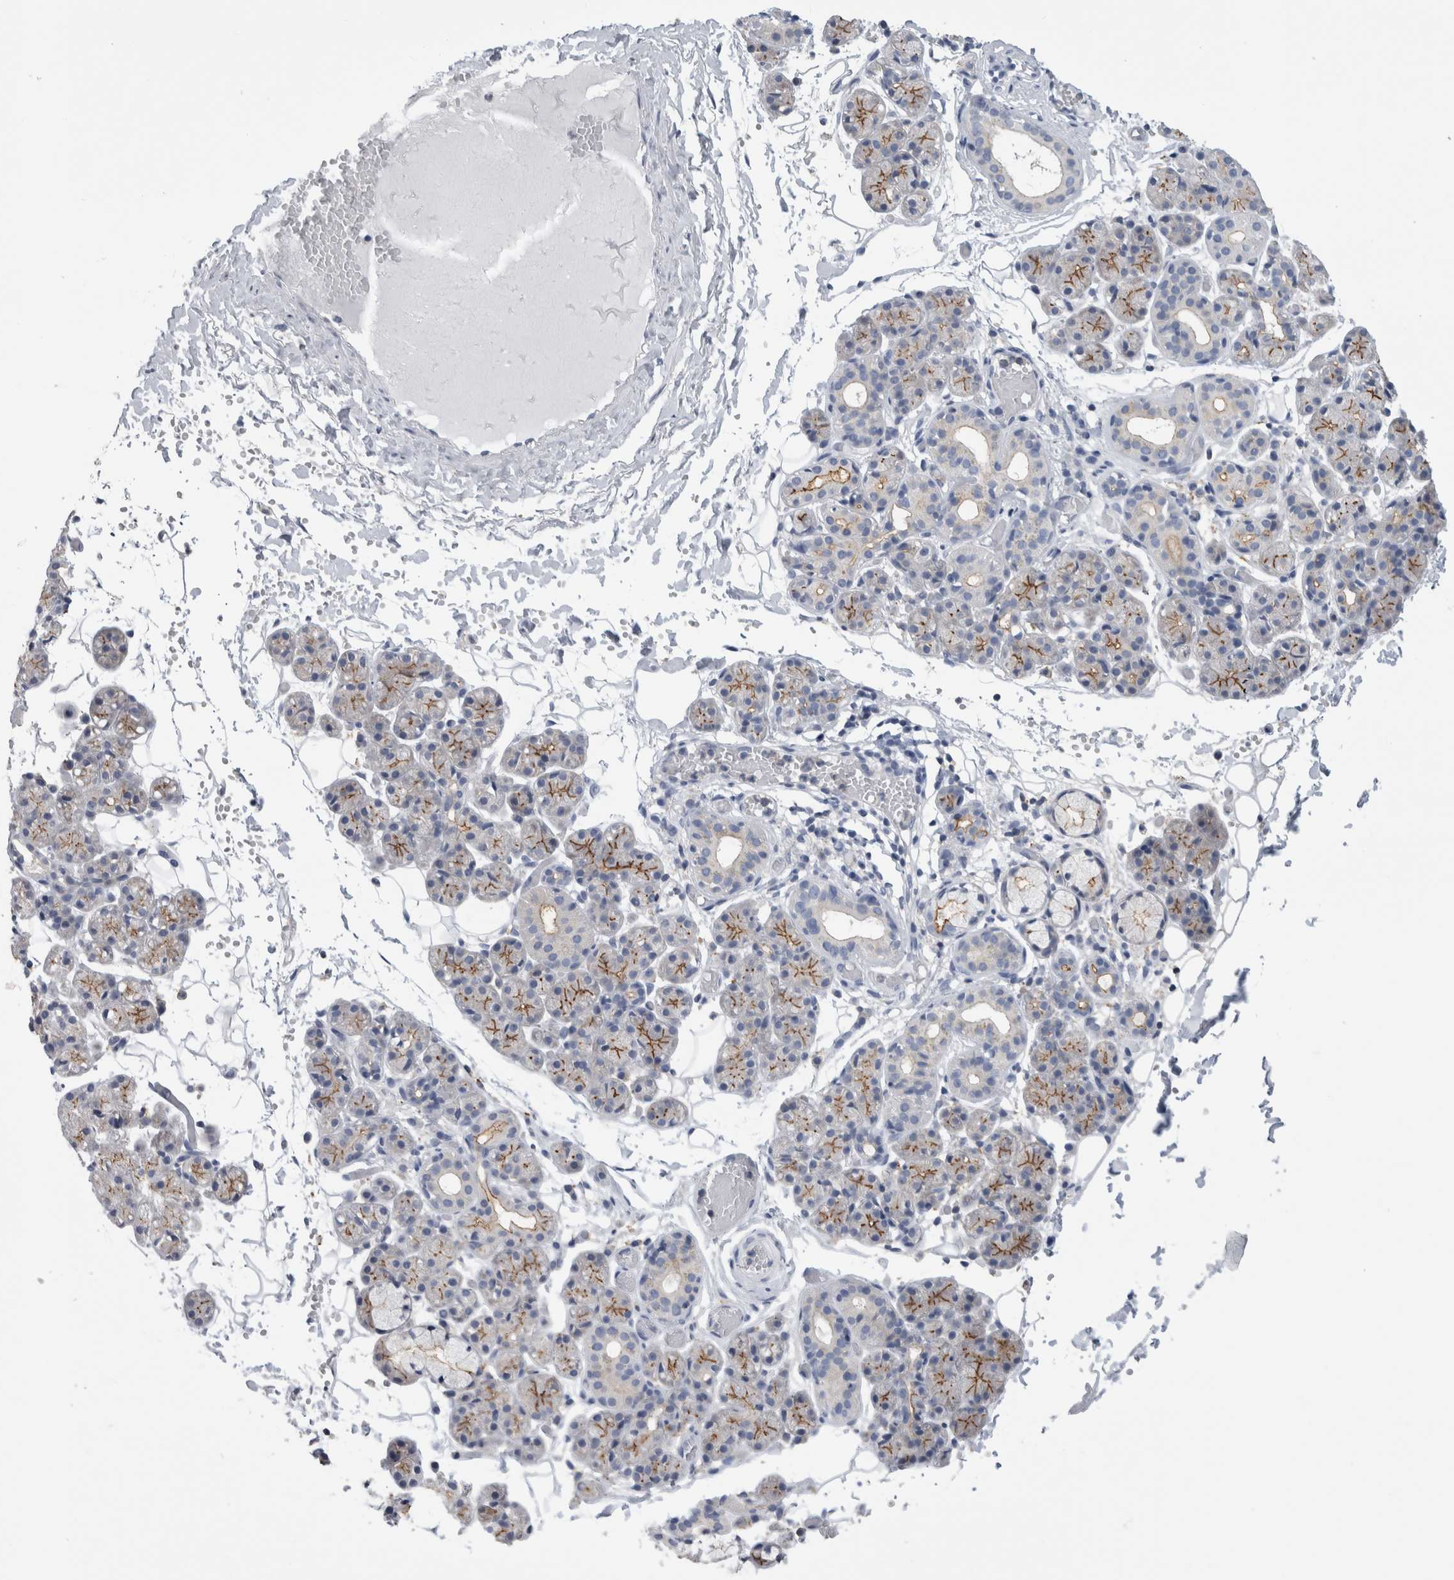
{"staining": {"intensity": "moderate", "quantity": "<25%", "location": "cytoplasmic/membranous"}, "tissue": "salivary gland", "cell_type": "Glandular cells", "image_type": "normal", "snomed": [{"axis": "morphology", "description": "Normal tissue, NOS"}, {"axis": "topography", "description": "Salivary gland"}], "caption": "High-power microscopy captured an immunohistochemistry (IHC) histopathology image of normal salivary gland, revealing moderate cytoplasmic/membranous positivity in about <25% of glandular cells.", "gene": "ANKFY1", "patient": {"sex": "male", "age": 63}}